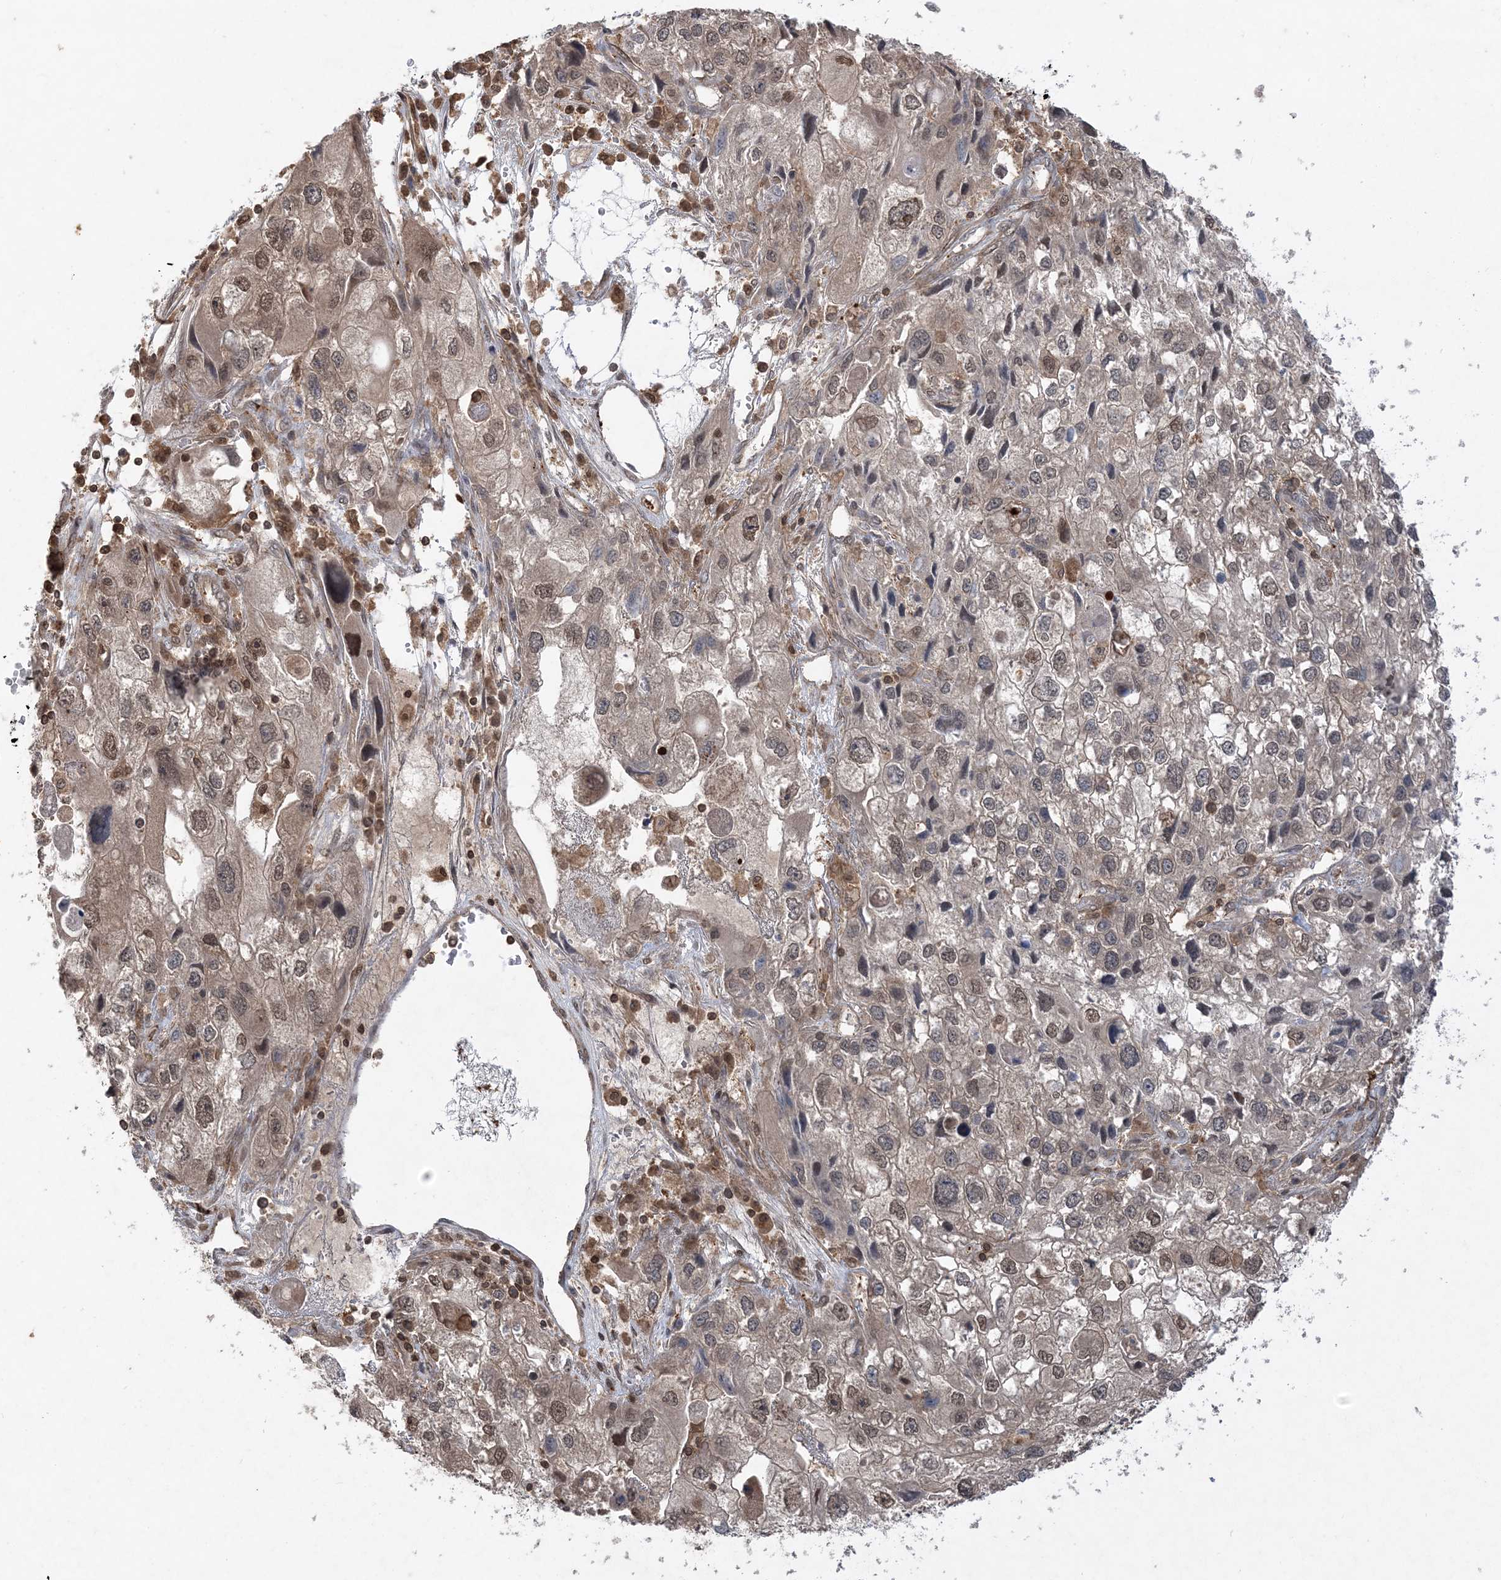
{"staining": {"intensity": "weak", "quantity": ">75%", "location": "cytoplasmic/membranous,nuclear"}, "tissue": "endometrial cancer", "cell_type": "Tumor cells", "image_type": "cancer", "snomed": [{"axis": "morphology", "description": "Adenocarcinoma, NOS"}, {"axis": "topography", "description": "Endometrium"}], "caption": "This is an image of IHC staining of endometrial cancer (adenocarcinoma), which shows weak positivity in the cytoplasmic/membranous and nuclear of tumor cells.", "gene": "ACYP1", "patient": {"sex": "female", "age": 49}}